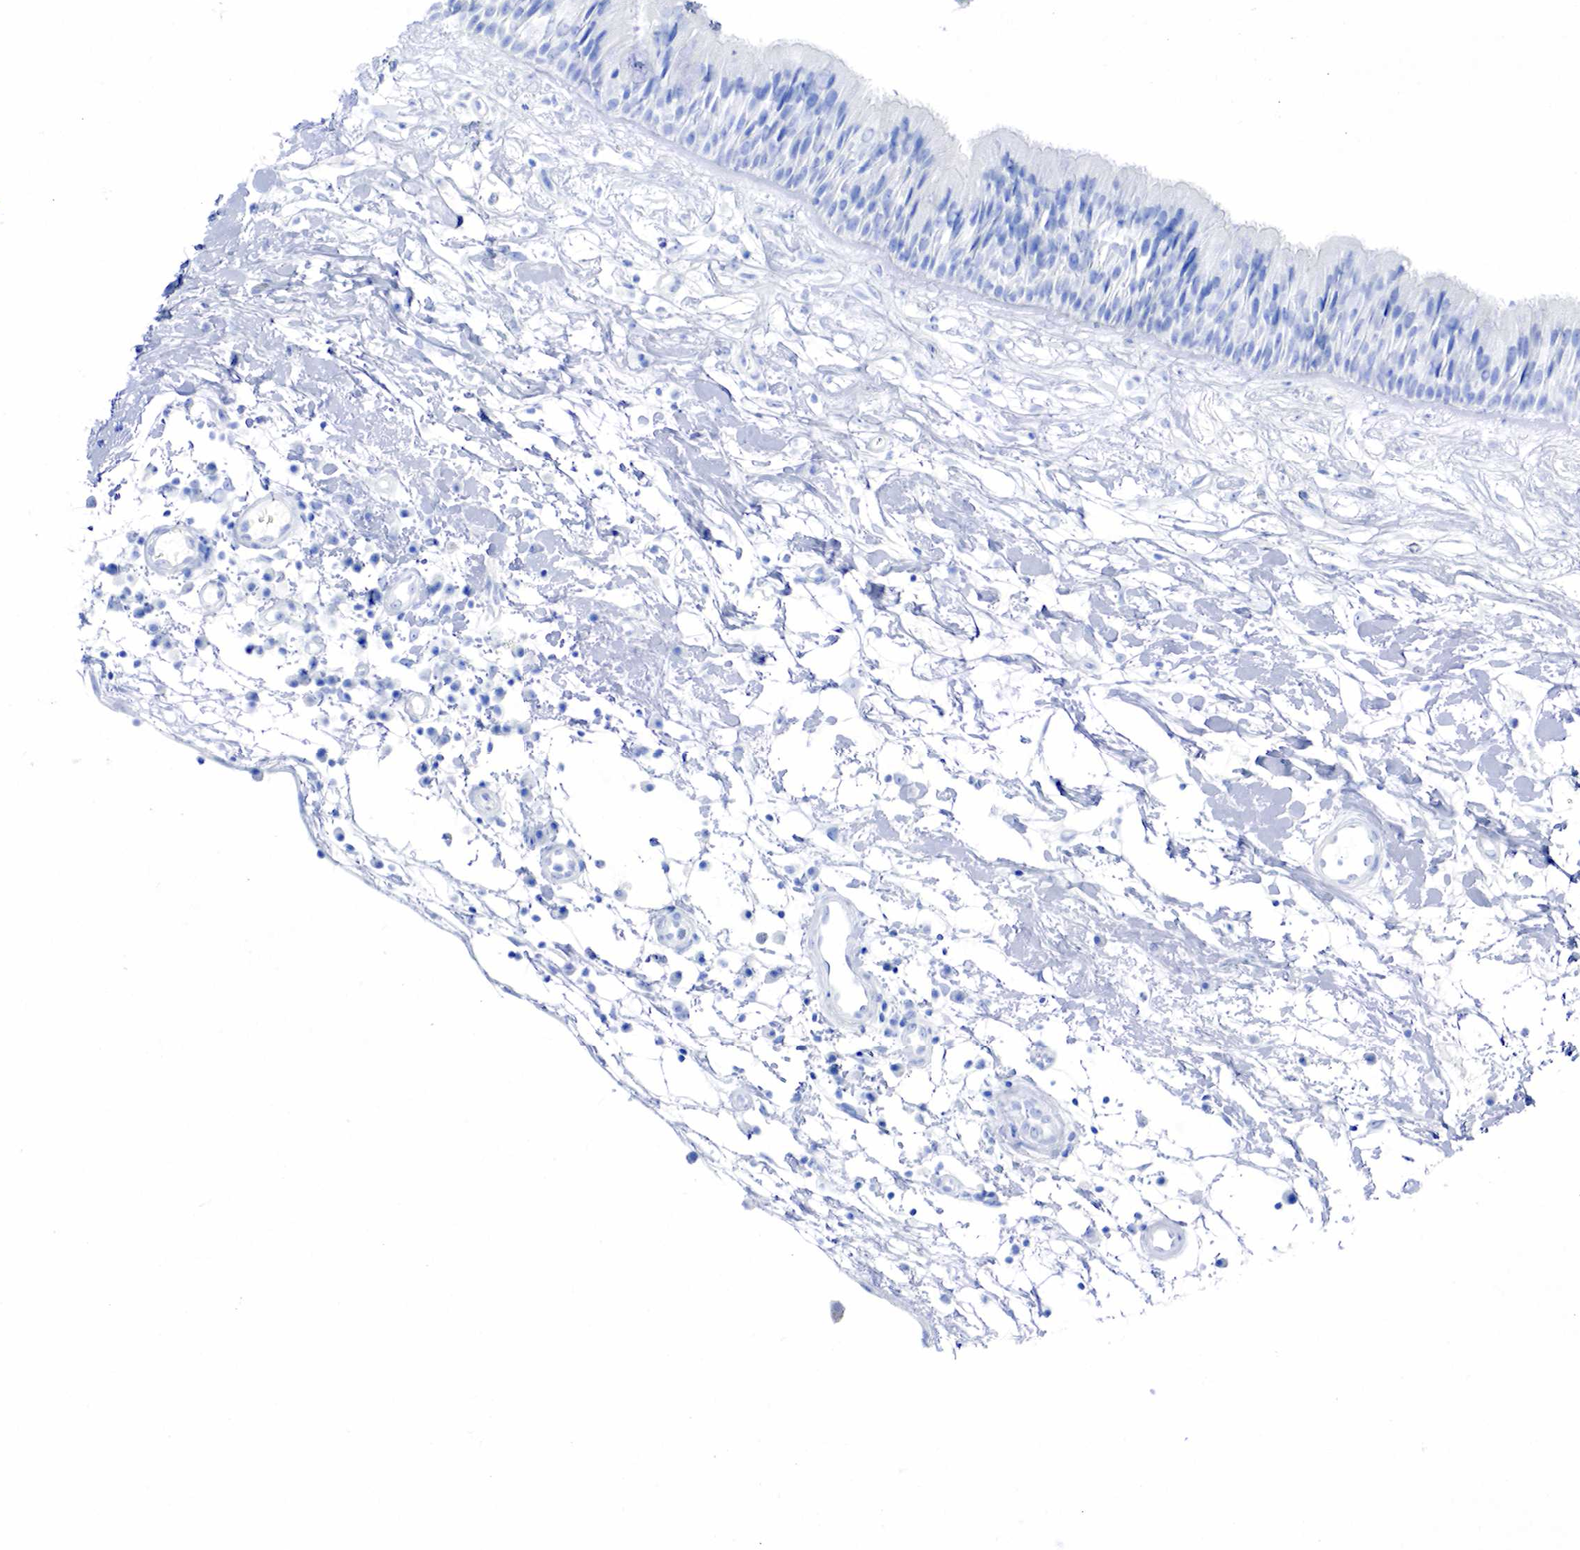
{"staining": {"intensity": "negative", "quantity": "none", "location": "none"}, "tissue": "nasopharynx", "cell_type": "Respiratory epithelial cells", "image_type": "normal", "snomed": [{"axis": "morphology", "description": "Normal tissue, NOS"}, {"axis": "topography", "description": "Nasopharynx"}], "caption": "Protein analysis of benign nasopharynx demonstrates no significant expression in respiratory epithelial cells.", "gene": "INHA", "patient": {"sex": "male", "age": 13}}